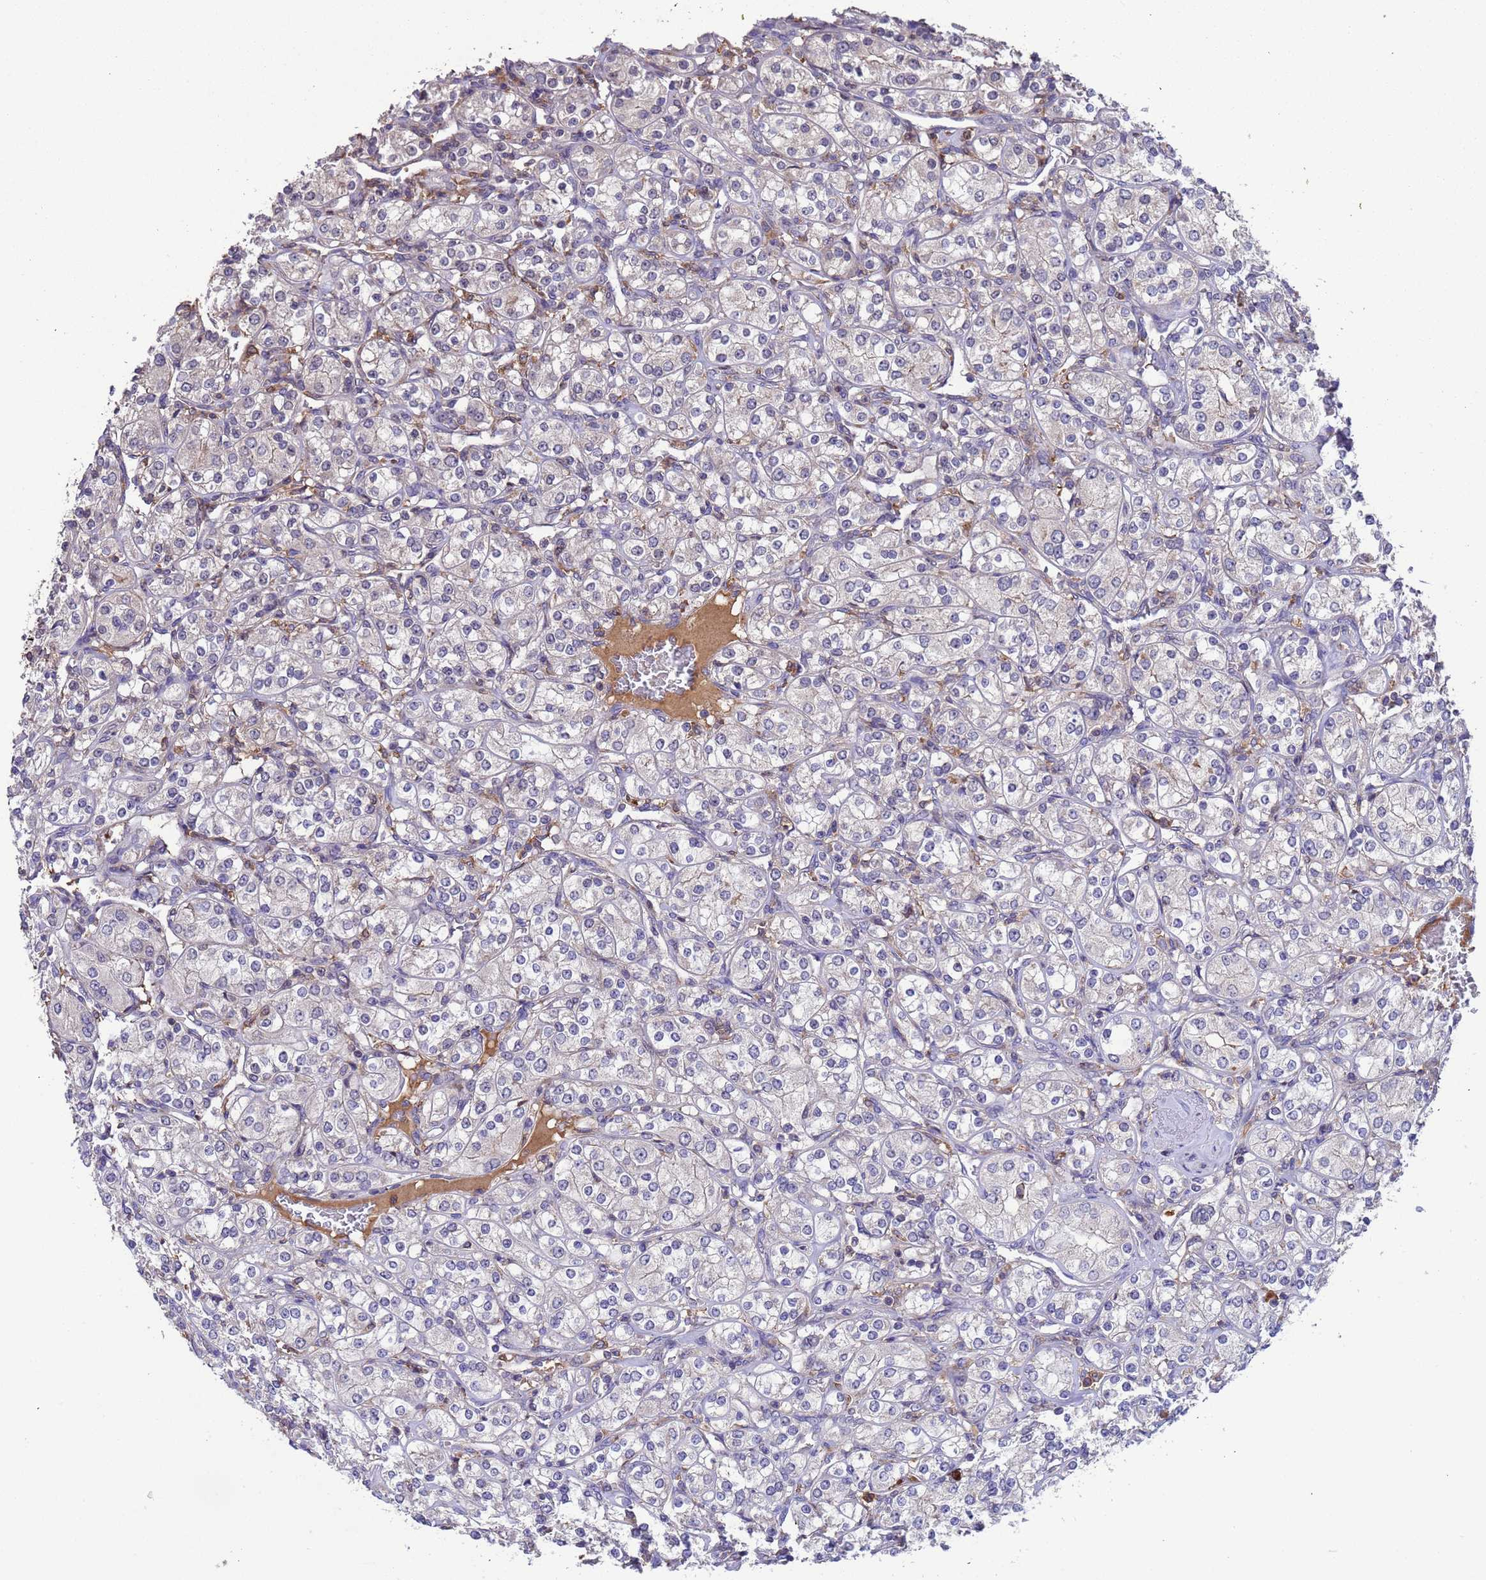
{"staining": {"intensity": "negative", "quantity": "none", "location": "none"}, "tissue": "renal cancer", "cell_type": "Tumor cells", "image_type": "cancer", "snomed": [{"axis": "morphology", "description": "Adenocarcinoma, NOS"}, {"axis": "topography", "description": "Kidney"}], "caption": "High power microscopy micrograph of an immunohistochemistry (IHC) micrograph of renal cancer, revealing no significant staining in tumor cells.", "gene": "AMPD3", "patient": {"sex": "male", "age": 77}}